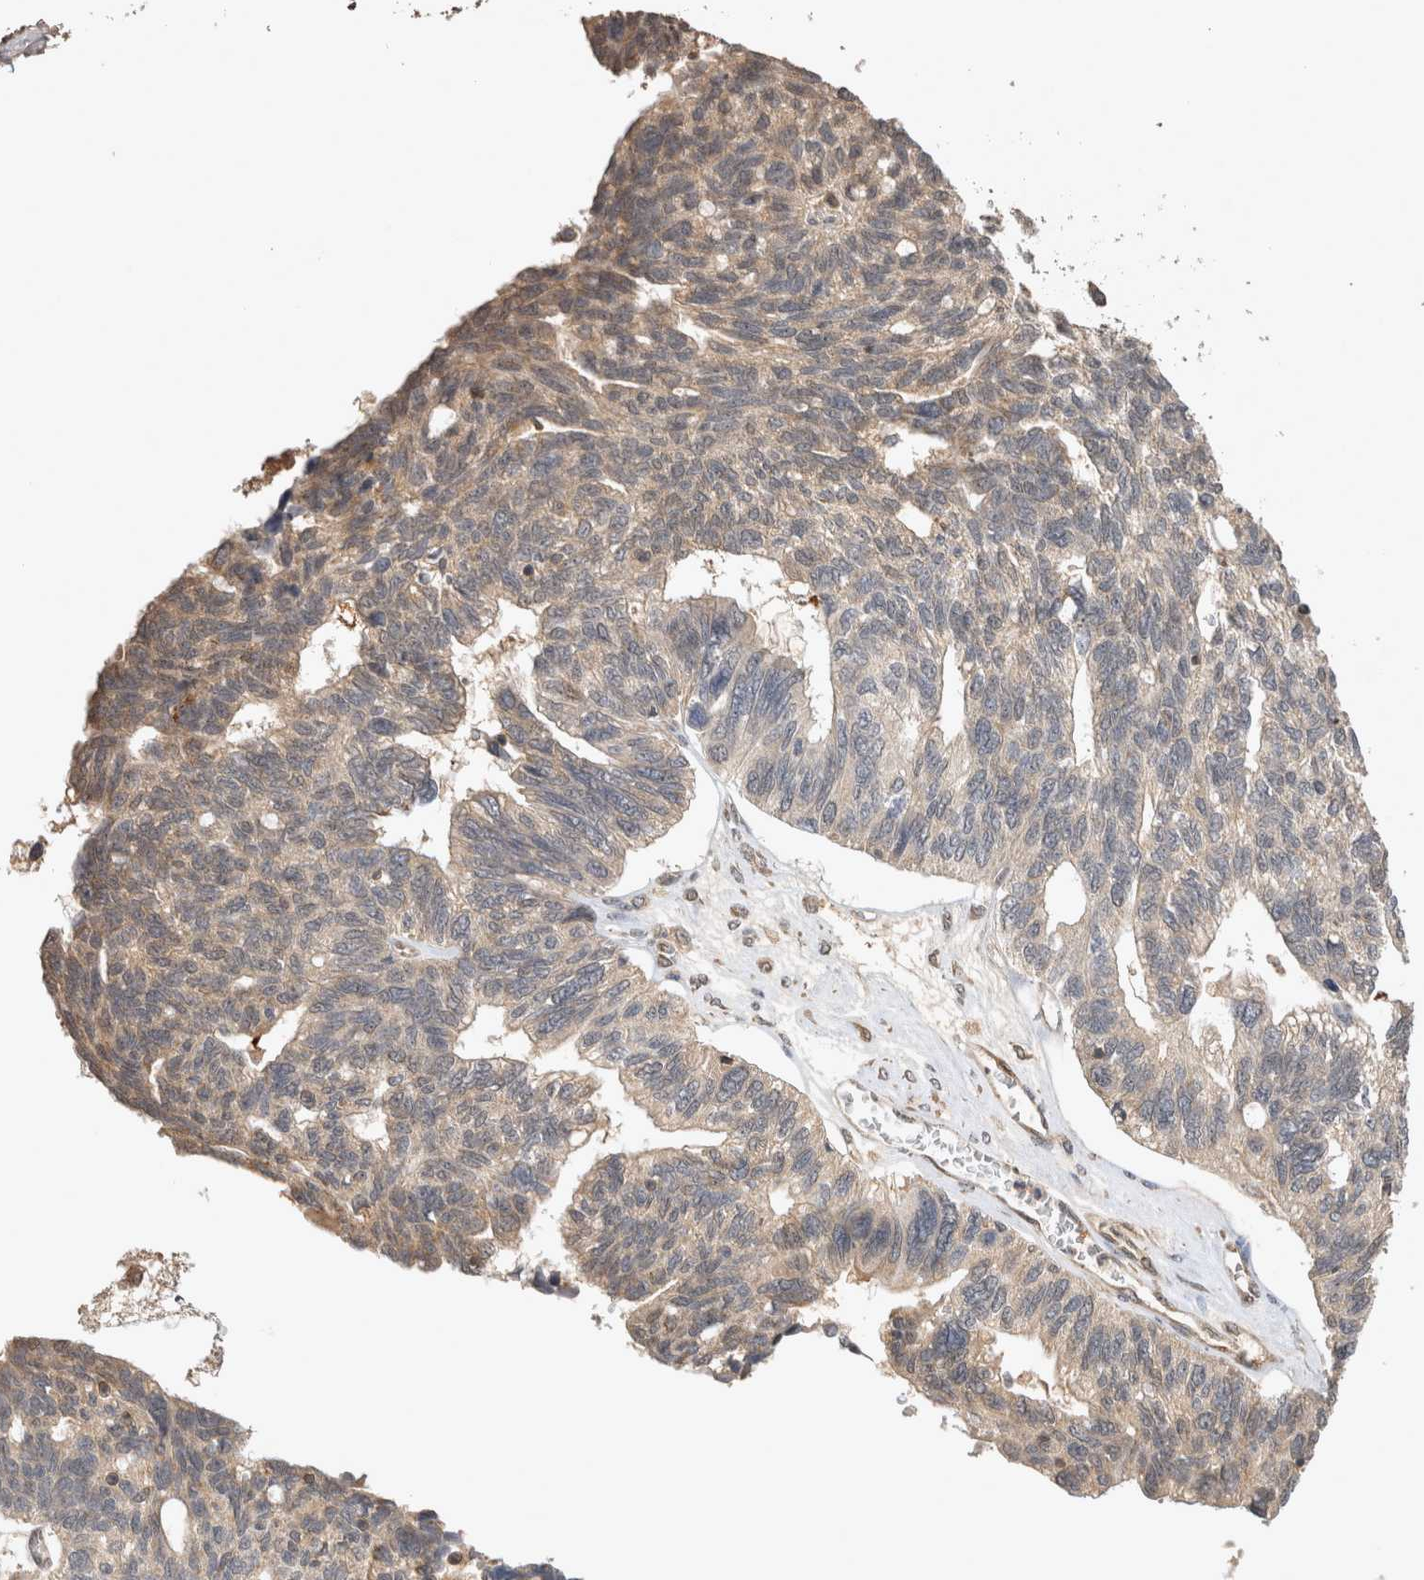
{"staining": {"intensity": "weak", "quantity": "25%-75%", "location": "cytoplasmic/membranous"}, "tissue": "ovarian cancer", "cell_type": "Tumor cells", "image_type": "cancer", "snomed": [{"axis": "morphology", "description": "Cystadenocarcinoma, serous, NOS"}, {"axis": "topography", "description": "Ovary"}], "caption": "Immunohistochemistry (IHC) of human ovarian serous cystadenocarcinoma reveals low levels of weak cytoplasmic/membranous staining in approximately 25%-75% of tumor cells. Nuclei are stained in blue.", "gene": "PREP", "patient": {"sex": "female", "age": 79}}